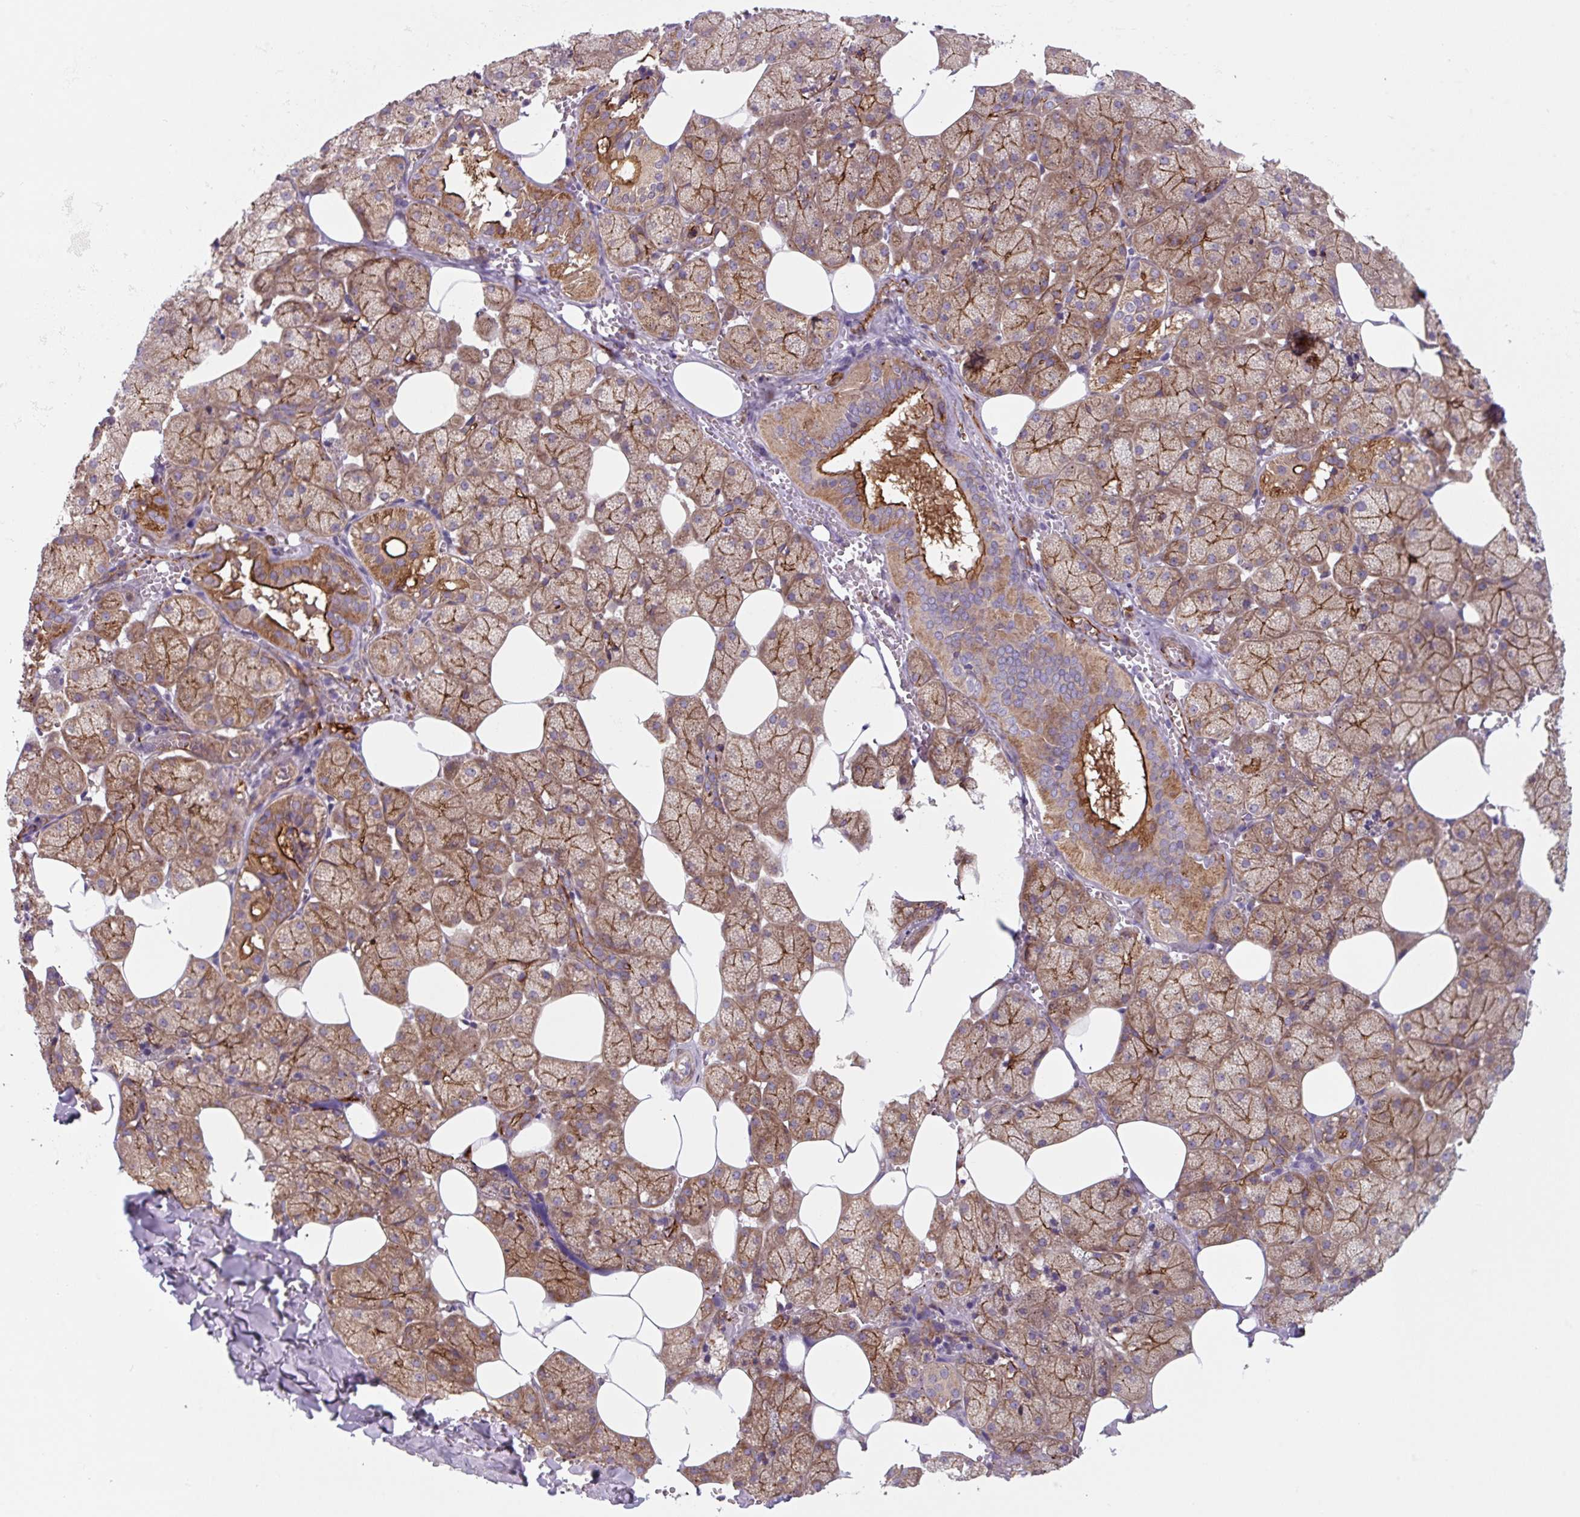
{"staining": {"intensity": "strong", "quantity": "25%-75%", "location": "cytoplasmic/membranous"}, "tissue": "salivary gland", "cell_type": "Glandular cells", "image_type": "normal", "snomed": [{"axis": "morphology", "description": "Normal tissue, NOS"}, {"axis": "topography", "description": "Salivary gland"}, {"axis": "topography", "description": "Peripheral nerve tissue"}], "caption": "Glandular cells show high levels of strong cytoplasmic/membranous positivity in approximately 25%-75% of cells in benign salivary gland. The staining was performed using DAB (3,3'-diaminobenzidine) to visualize the protein expression in brown, while the nuclei were stained in blue with hematoxylin (Magnification: 20x).", "gene": "DHFR2", "patient": {"sex": "male", "age": 38}}